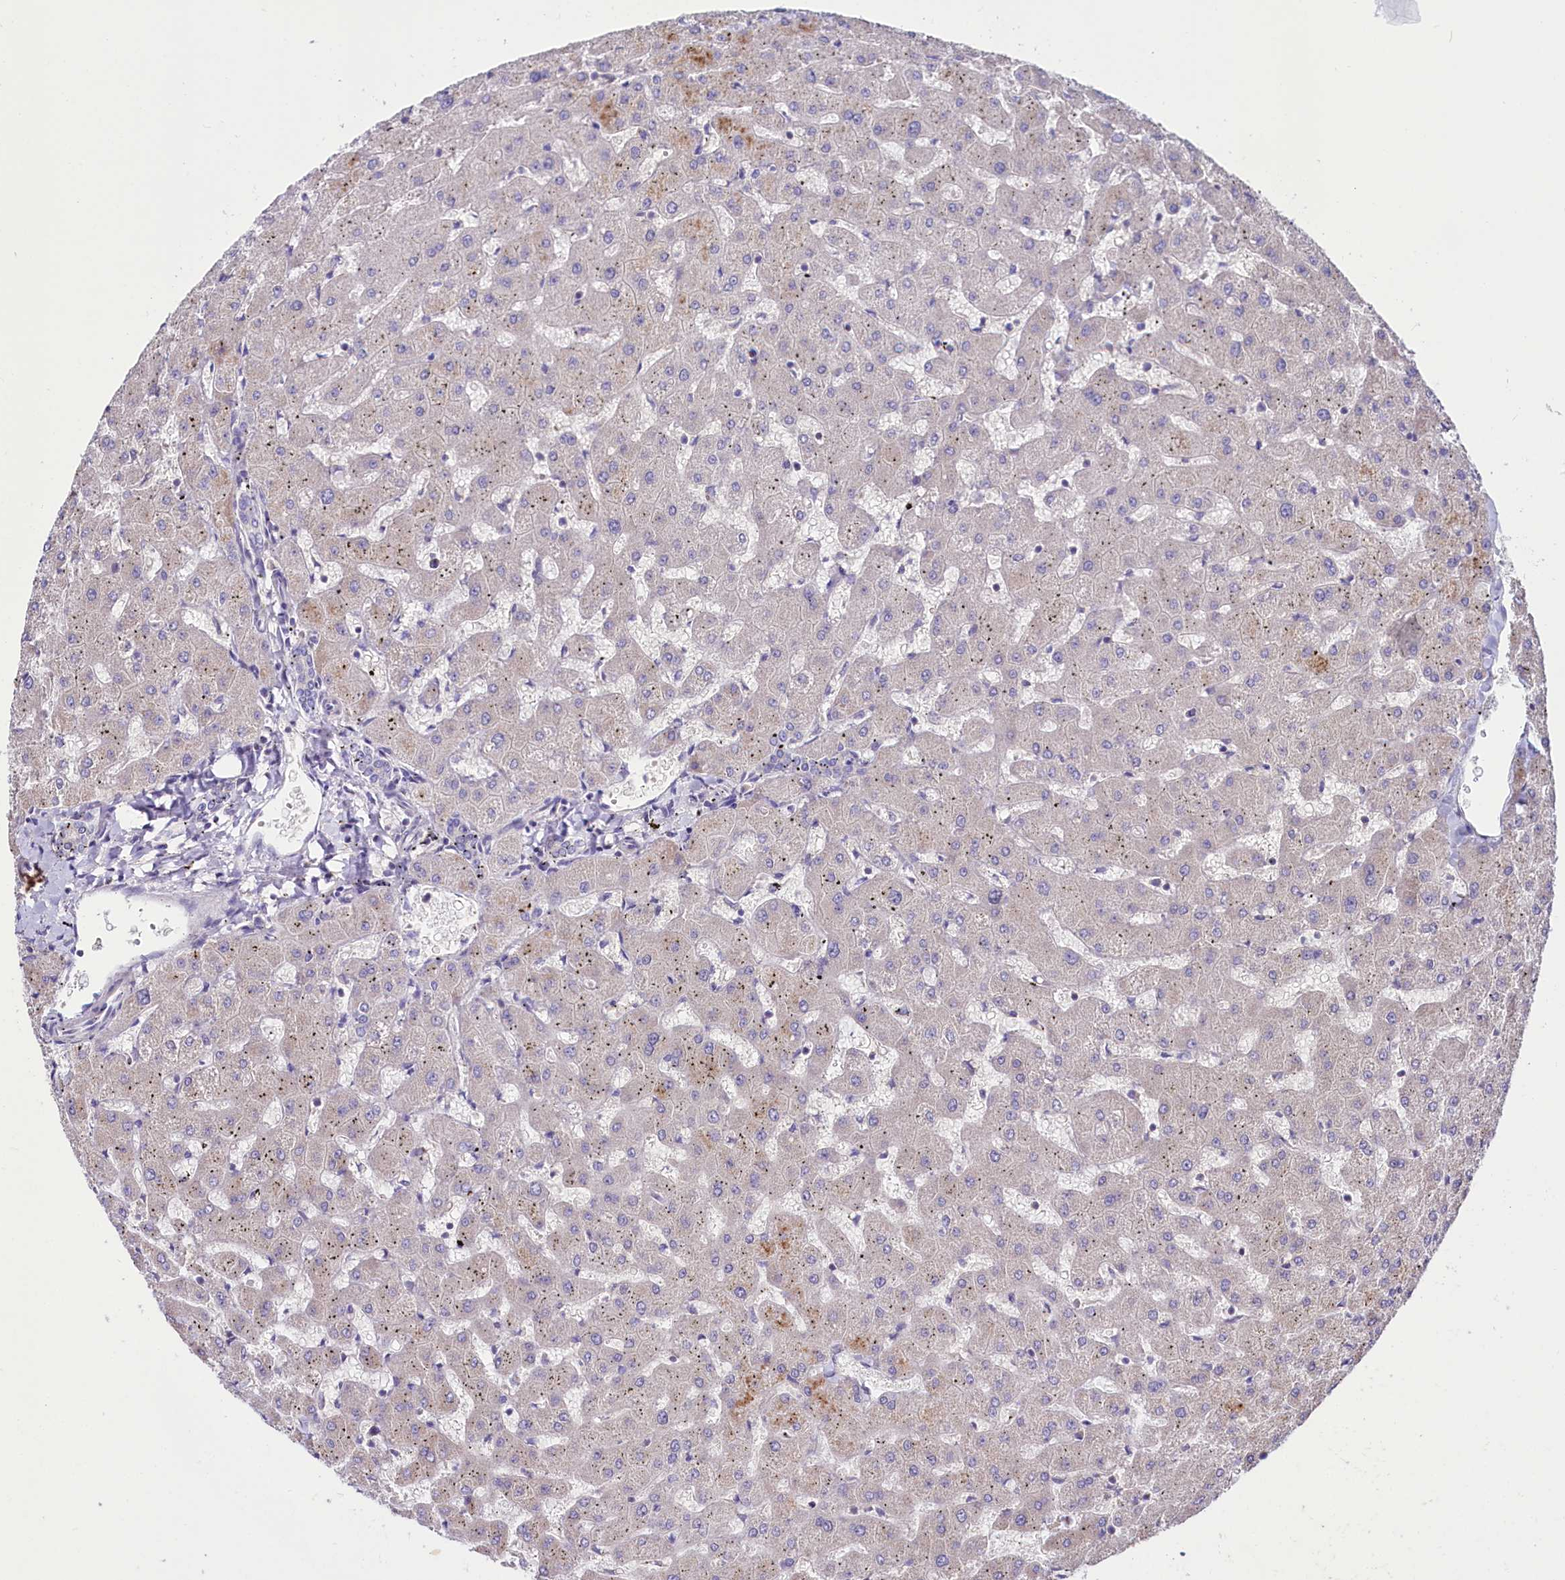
{"staining": {"intensity": "negative", "quantity": "none", "location": "none"}, "tissue": "liver", "cell_type": "Cholangiocytes", "image_type": "normal", "snomed": [{"axis": "morphology", "description": "Normal tissue, NOS"}, {"axis": "topography", "description": "Liver"}], "caption": "Cholangiocytes show no significant positivity in benign liver. (Stains: DAB (3,3'-diaminobenzidine) immunohistochemistry (IHC) with hematoxylin counter stain, Microscopy: brightfield microscopy at high magnification).", "gene": "ABHD5", "patient": {"sex": "female", "age": 63}}